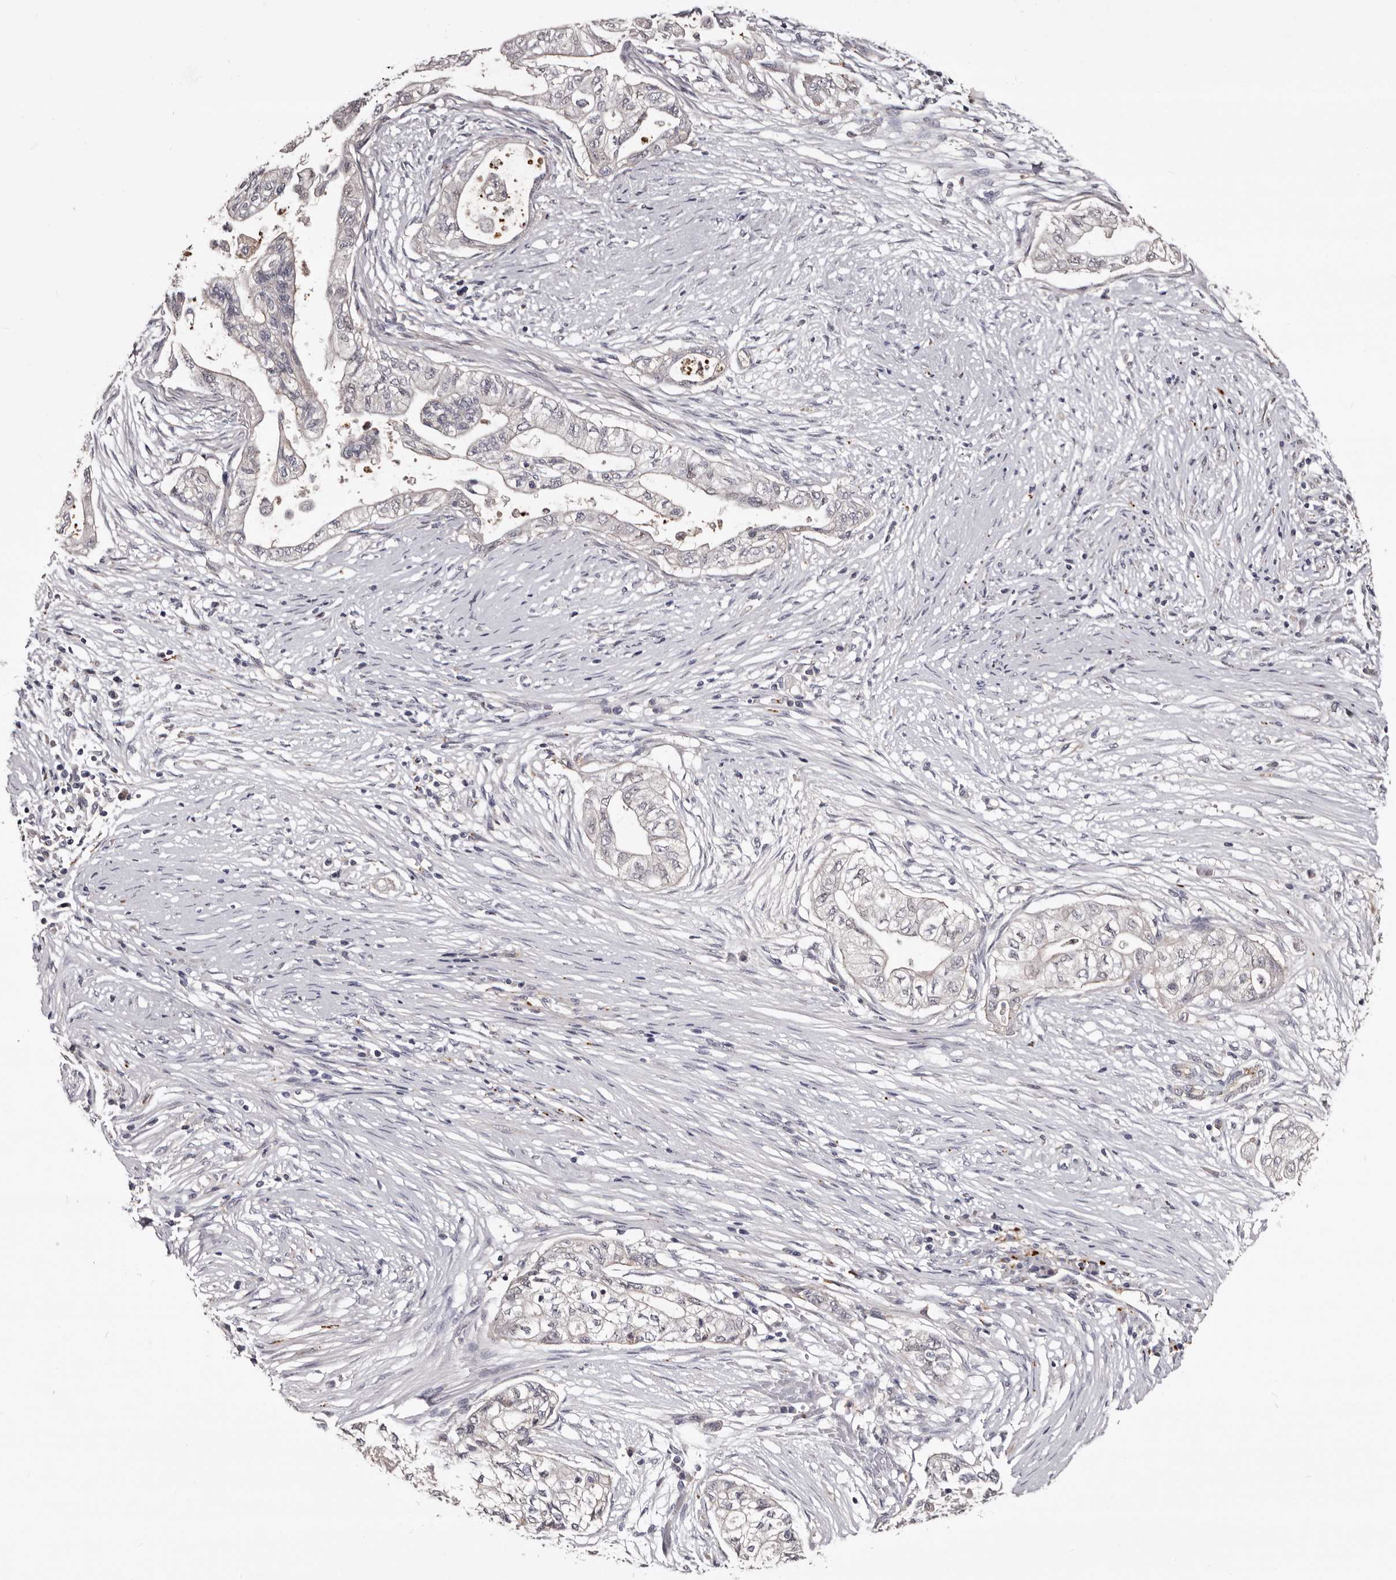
{"staining": {"intensity": "negative", "quantity": "none", "location": "none"}, "tissue": "pancreatic cancer", "cell_type": "Tumor cells", "image_type": "cancer", "snomed": [{"axis": "morphology", "description": "Adenocarcinoma, NOS"}, {"axis": "topography", "description": "Pancreas"}], "caption": "Immunohistochemical staining of pancreatic cancer (adenocarcinoma) shows no significant staining in tumor cells.", "gene": "SLC10A4", "patient": {"sex": "male", "age": 72}}